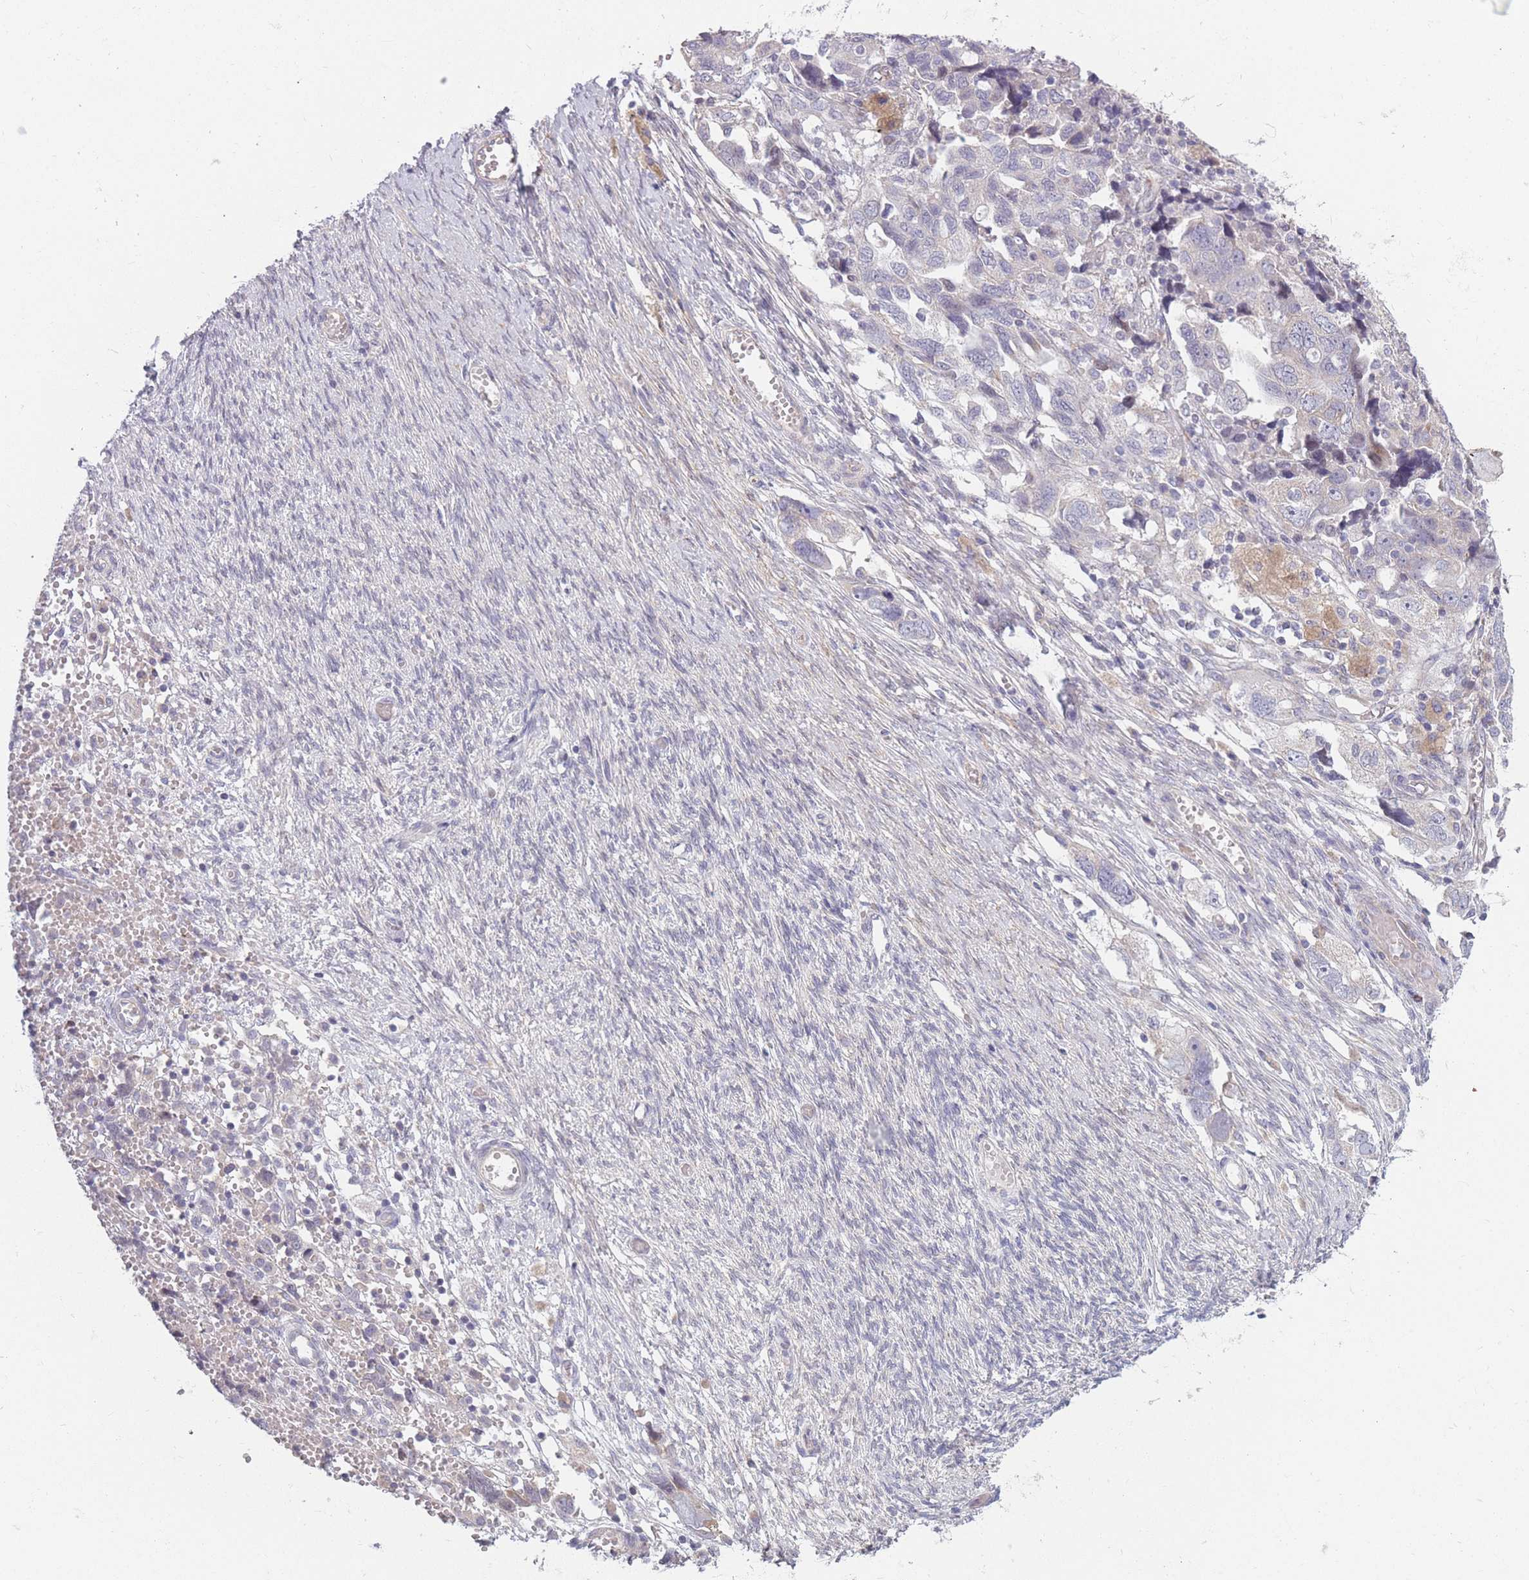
{"staining": {"intensity": "negative", "quantity": "none", "location": "none"}, "tissue": "ovarian cancer", "cell_type": "Tumor cells", "image_type": "cancer", "snomed": [{"axis": "morphology", "description": "Carcinoma, NOS"}, {"axis": "morphology", "description": "Cystadenocarcinoma, serous, NOS"}, {"axis": "topography", "description": "Ovary"}], "caption": "DAB immunohistochemical staining of serous cystadenocarcinoma (ovarian) shows no significant expression in tumor cells. (DAB immunohistochemistry (IHC) visualized using brightfield microscopy, high magnification).", "gene": "CCNQ", "patient": {"sex": "female", "age": 69}}